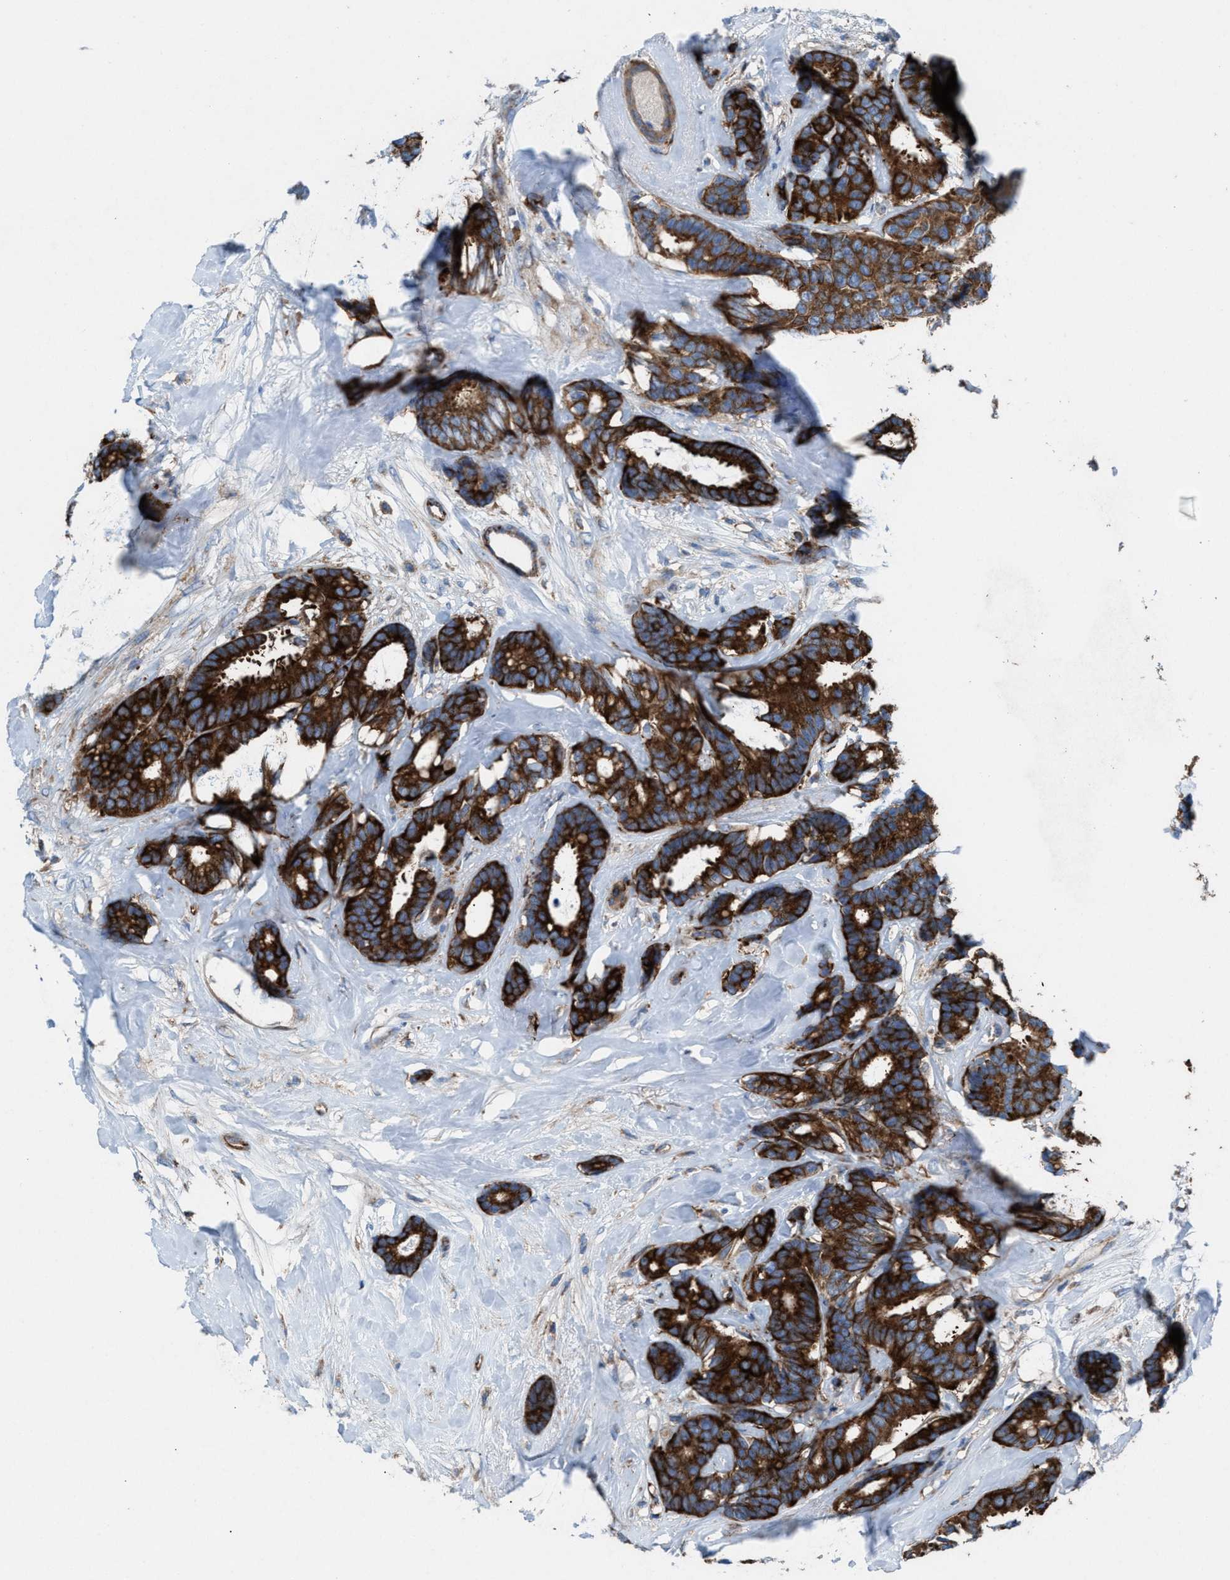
{"staining": {"intensity": "strong", "quantity": ">75%", "location": "cytoplasmic/membranous"}, "tissue": "breast cancer", "cell_type": "Tumor cells", "image_type": "cancer", "snomed": [{"axis": "morphology", "description": "Duct carcinoma"}, {"axis": "topography", "description": "Breast"}], "caption": "Immunohistochemical staining of human breast cancer (invasive ductal carcinoma) exhibits high levels of strong cytoplasmic/membranous protein expression in about >75% of tumor cells.", "gene": "NYAP1", "patient": {"sex": "female", "age": 87}}